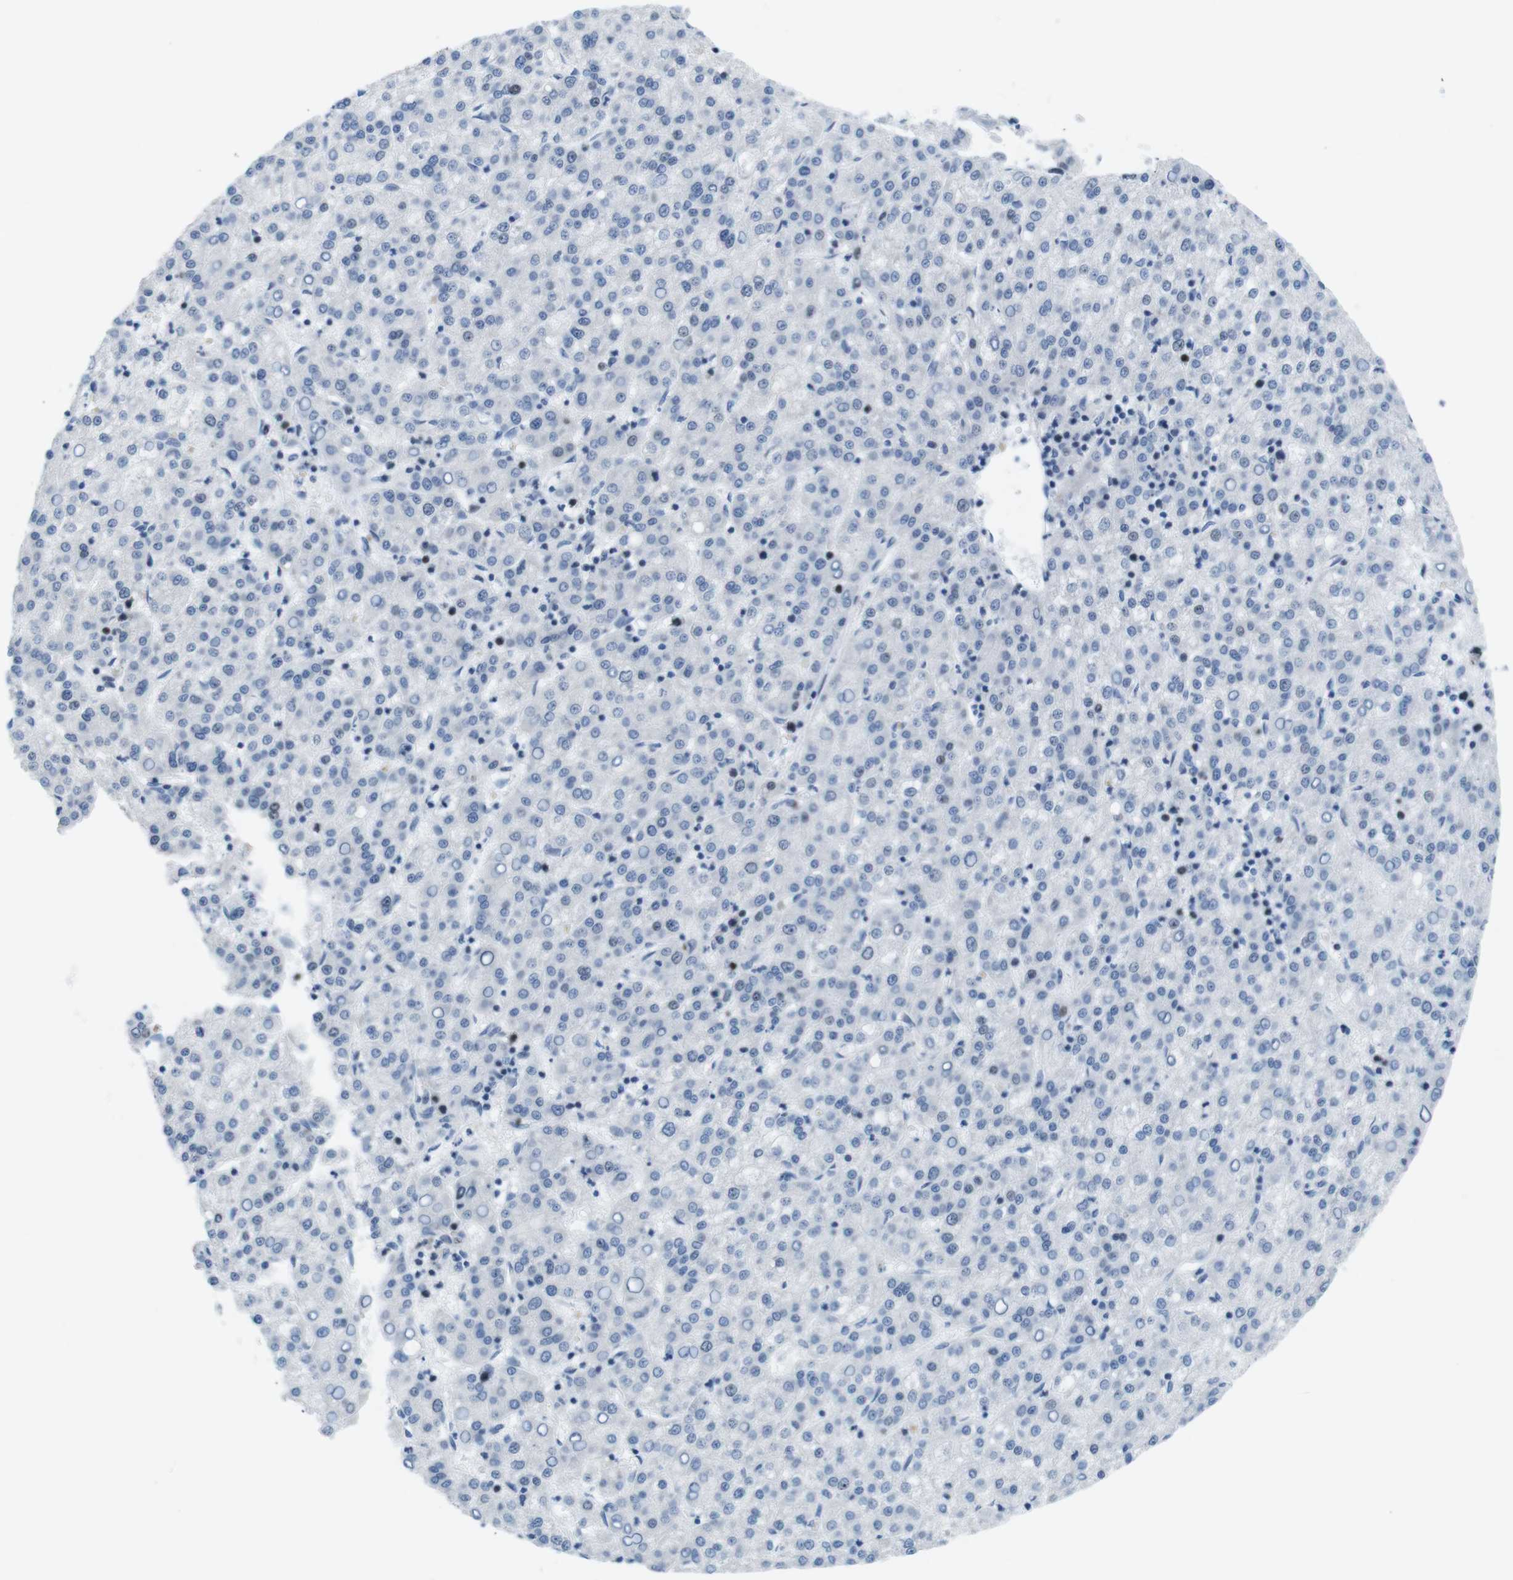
{"staining": {"intensity": "negative", "quantity": "none", "location": "none"}, "tissue": "liver cancer", "cell_type": "Tumor cells", "image_type": "cancer", "snomed": [{"axis": "morphology", "description": "Carcinoma, Hepatocellular, NOS"}, {"axis": "topography", "description": "Liver"}], "caption": "An immunohistochemistry (IHC) photomicrograph of liver hepatocellular carcinoma is shown. There is no staining in tumor cells of liver hepatocellular carcinoma. The staining is performed using DAB brown chromogen with nuclei counter-stained in using hematoxylin.", "gene": "CHAF1A", "patient": {"sex": "female", "age": 58}}